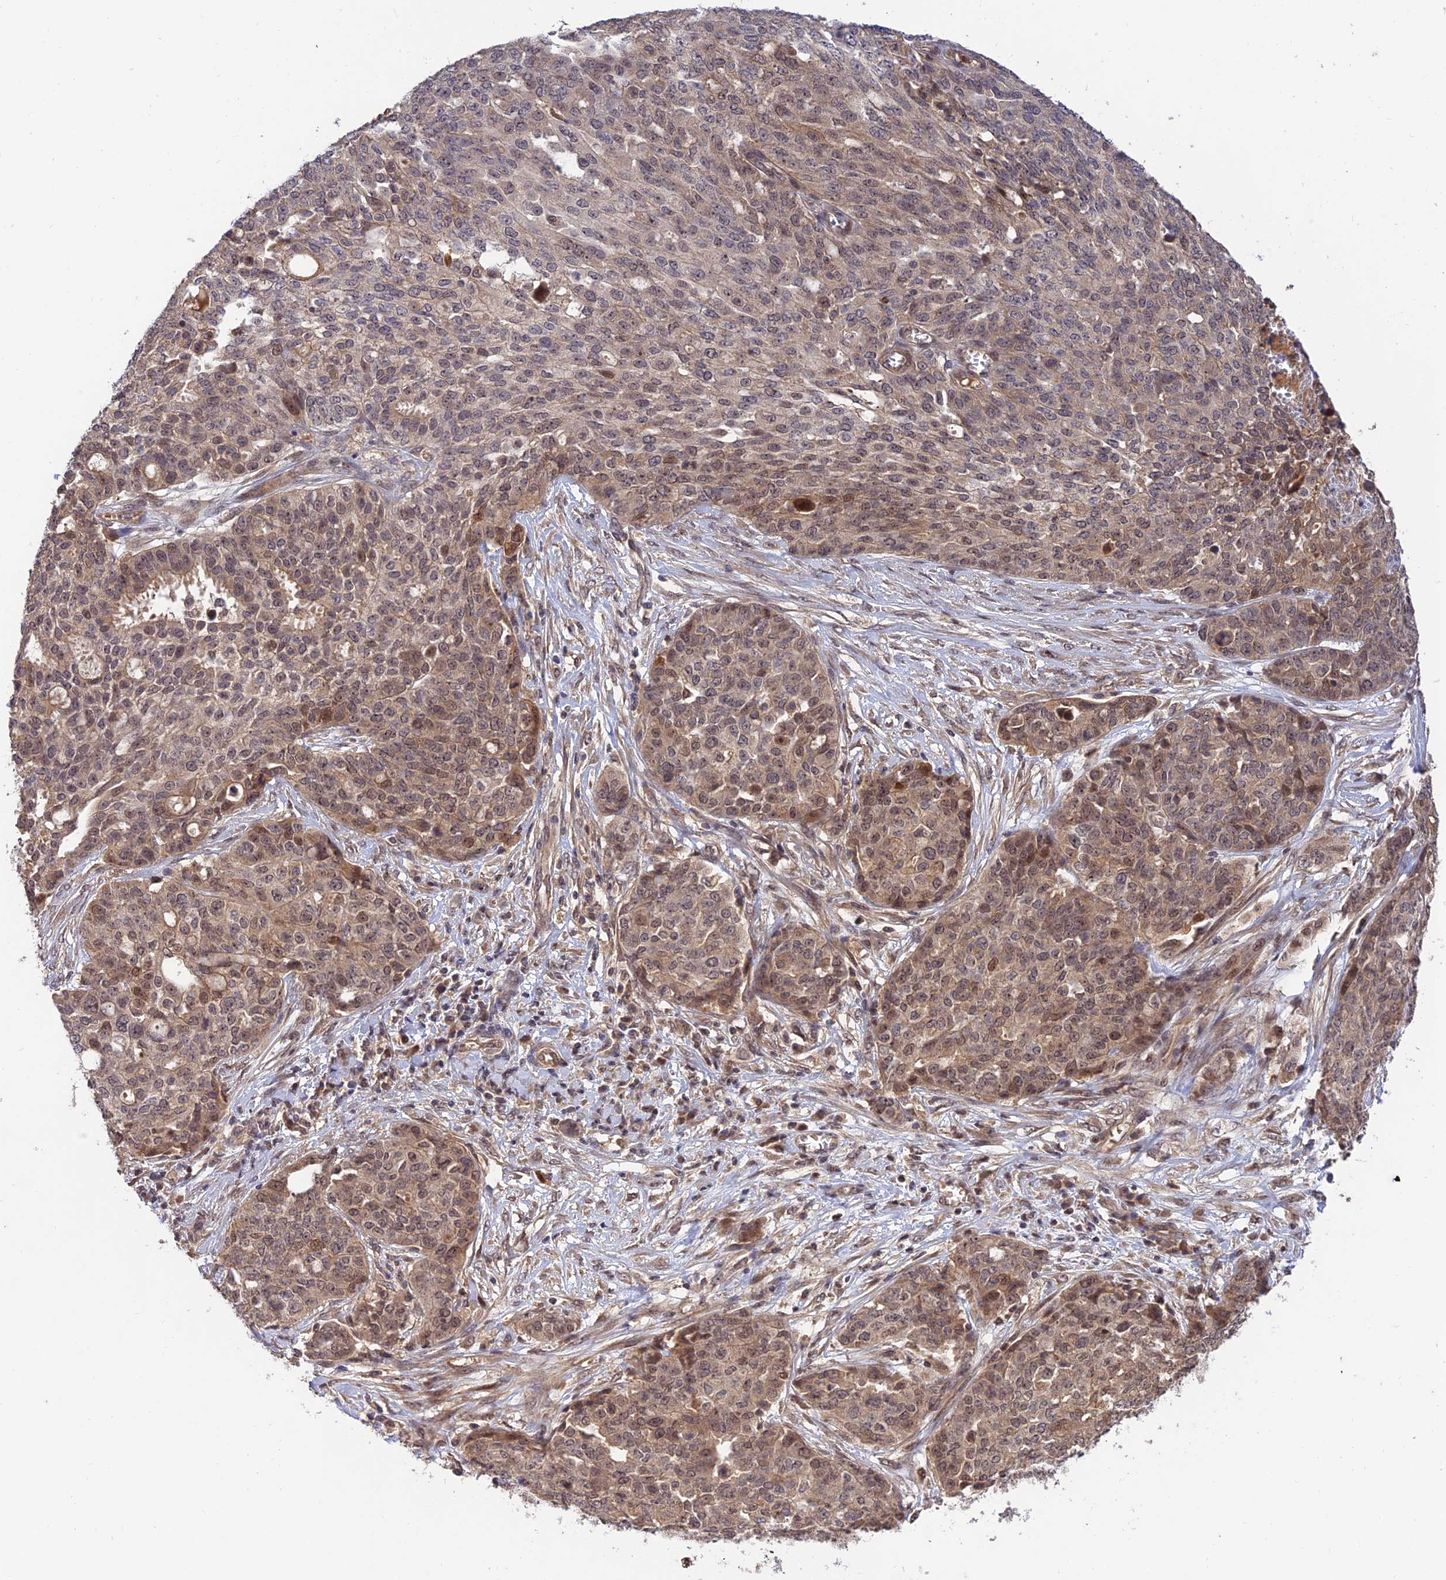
{"staining": {"intensity": "moderate", "quantity": ">75%", "location": "cytoplasmic/membranous,nuclear"}, "tissue": "ovarian cancer", "cell_type": "Tumor cells", "image_type": "cancer", "snomed": [{"axis": "morphology", "description": "Cystadenocarcinoma, serous, NOS"}, {"axis": "topography", "description": "Soft tissue"}, {"axis": "topography", "description": "Ovary"}], "caption": "Immunohistochemical staining of ovarian cancer (serous cystadenocarcinoma) demonstrates medium levels of moderate cytoplasmic/membranous and nuclear protein expression in approximately >75% of tumor cells. The staining is performed using DAB (3,3'-diaminobenzidine) brown chromogen to label protein expression. The nuclei are counter-stained blue using hematoxylin.", "gene": "REV1", "patient": {"sex": "female", "age": 57}}